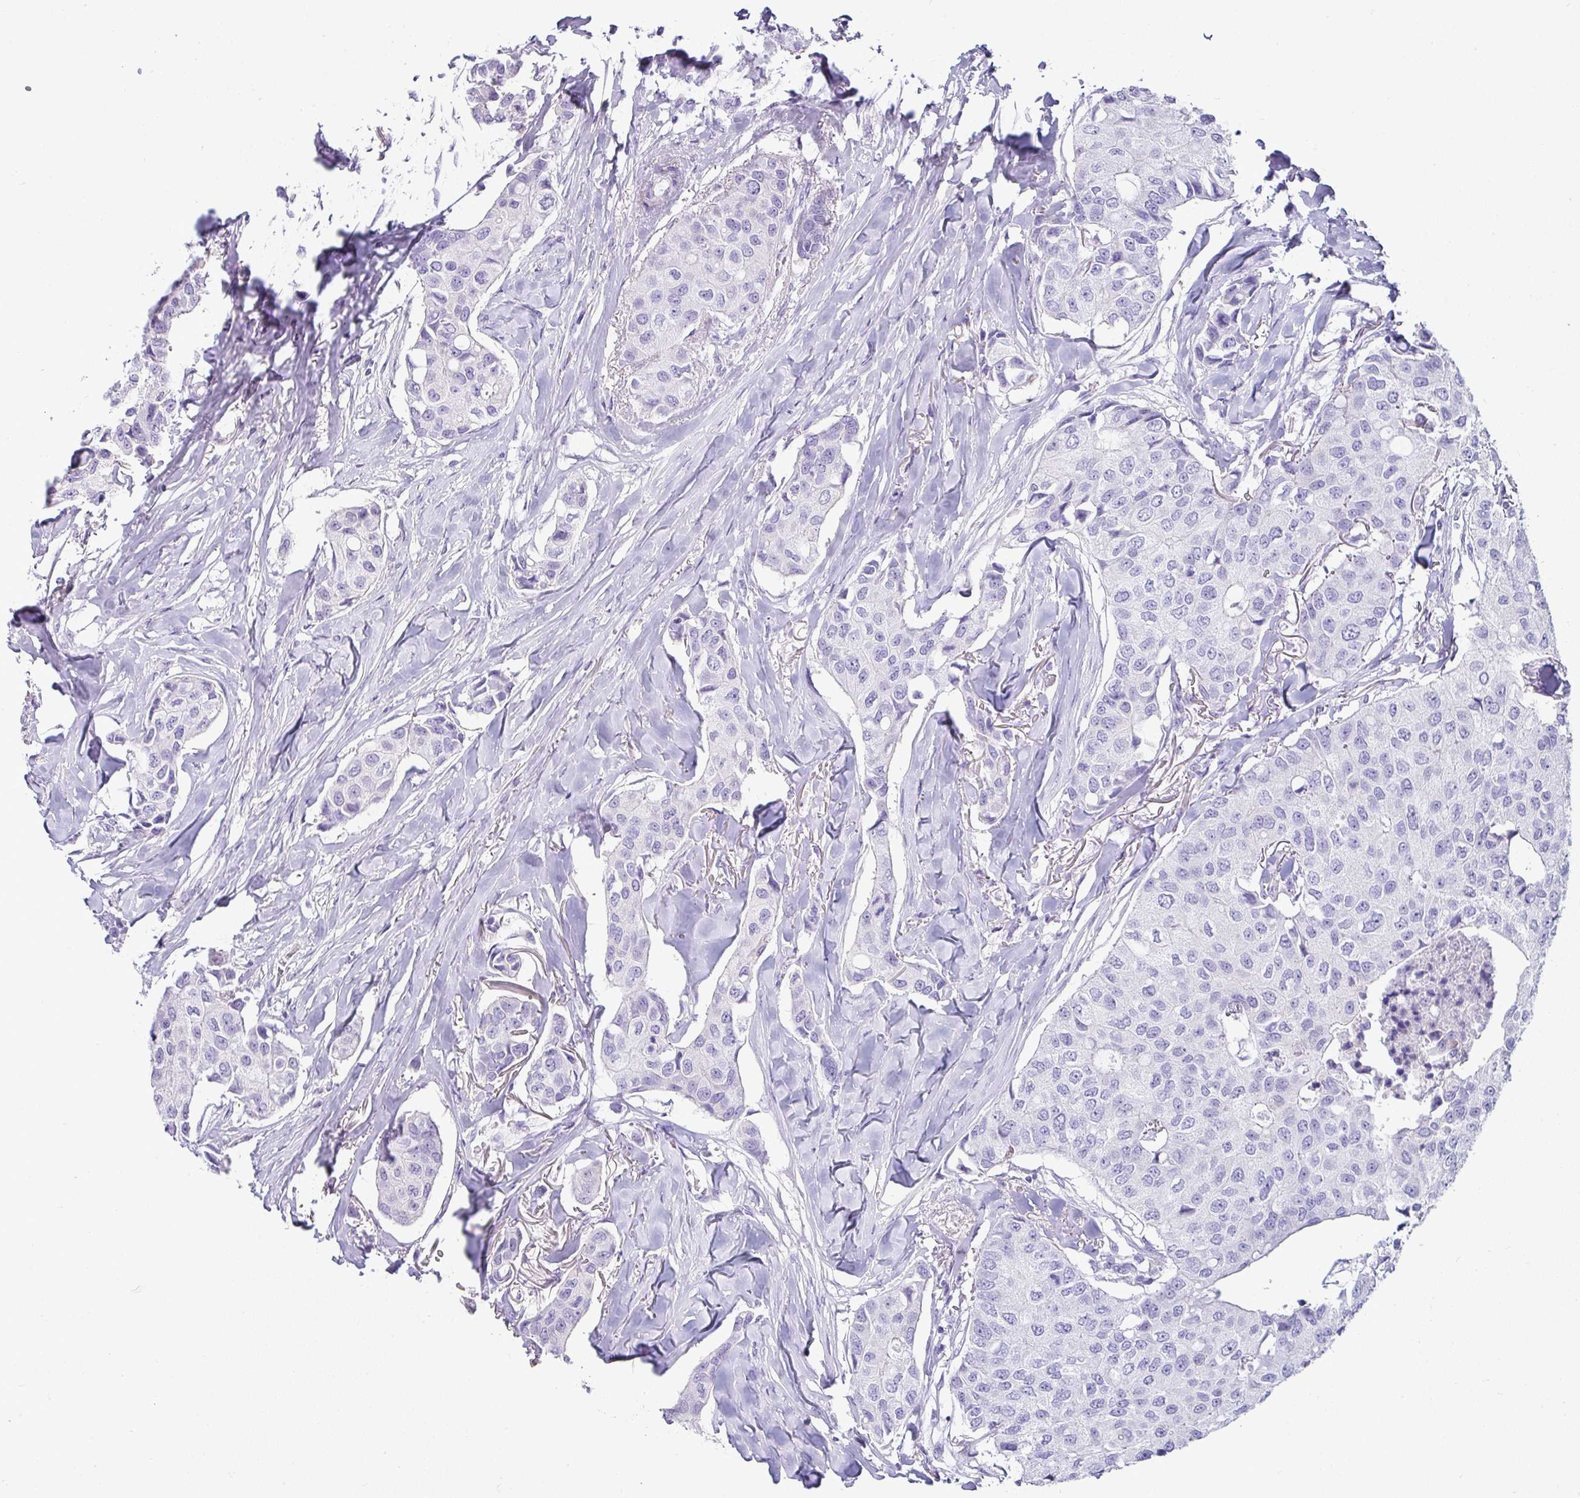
{"staining": {"intensity": "negative", "quantity": "none", "location": "none"}, "tissue": "breast cancer", "cell_type": "Tumor cells", "image_type": "cancer", "snomed": [{"axis": "morphology", "description": "Duct carcinoma"}, {"axis": "topography", "description": "Breast"}], "caption": "A photomicrograph of human breast intraductal carcinoma is negative for staining in tumor cells.", "gene": "VCY1B", "patient": {"sex": "female", "age": 80}}